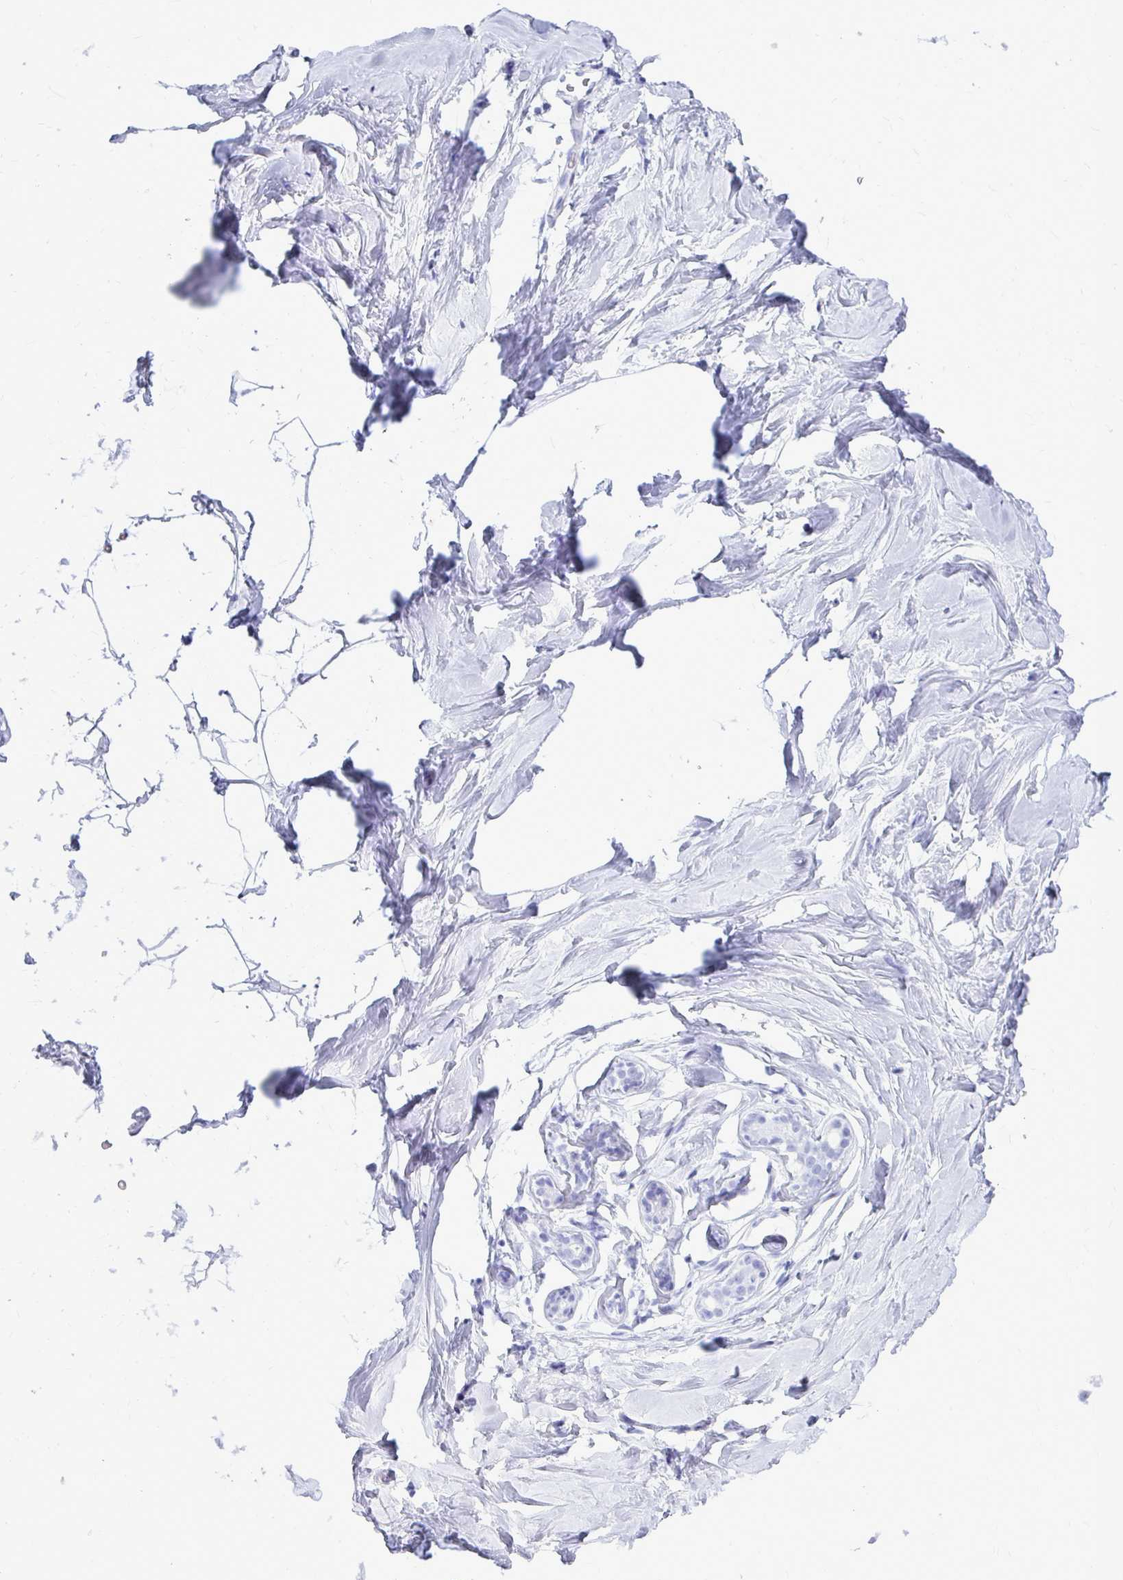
{"staining": {"intensity": "negative", "quantity": "none", "location": "none"}, "tissue": "breast", "cell_type": "Adipocytes", "image_type": "normal", "snomed": [{"axis": "morphology", "description": "Normal tissue, NOS"}, {"axis": "topography", "description": "Breast"}], "caption": "DAB immunohistochemical staining of benign breast exhibits no significant expression in adipocytes. (DAB (3,3'-diaminobenzidine) immunohistochemistry (IHC), high magnification).", "gene": "OR10R2", "patient": {"sex": "female", "age": 32}}